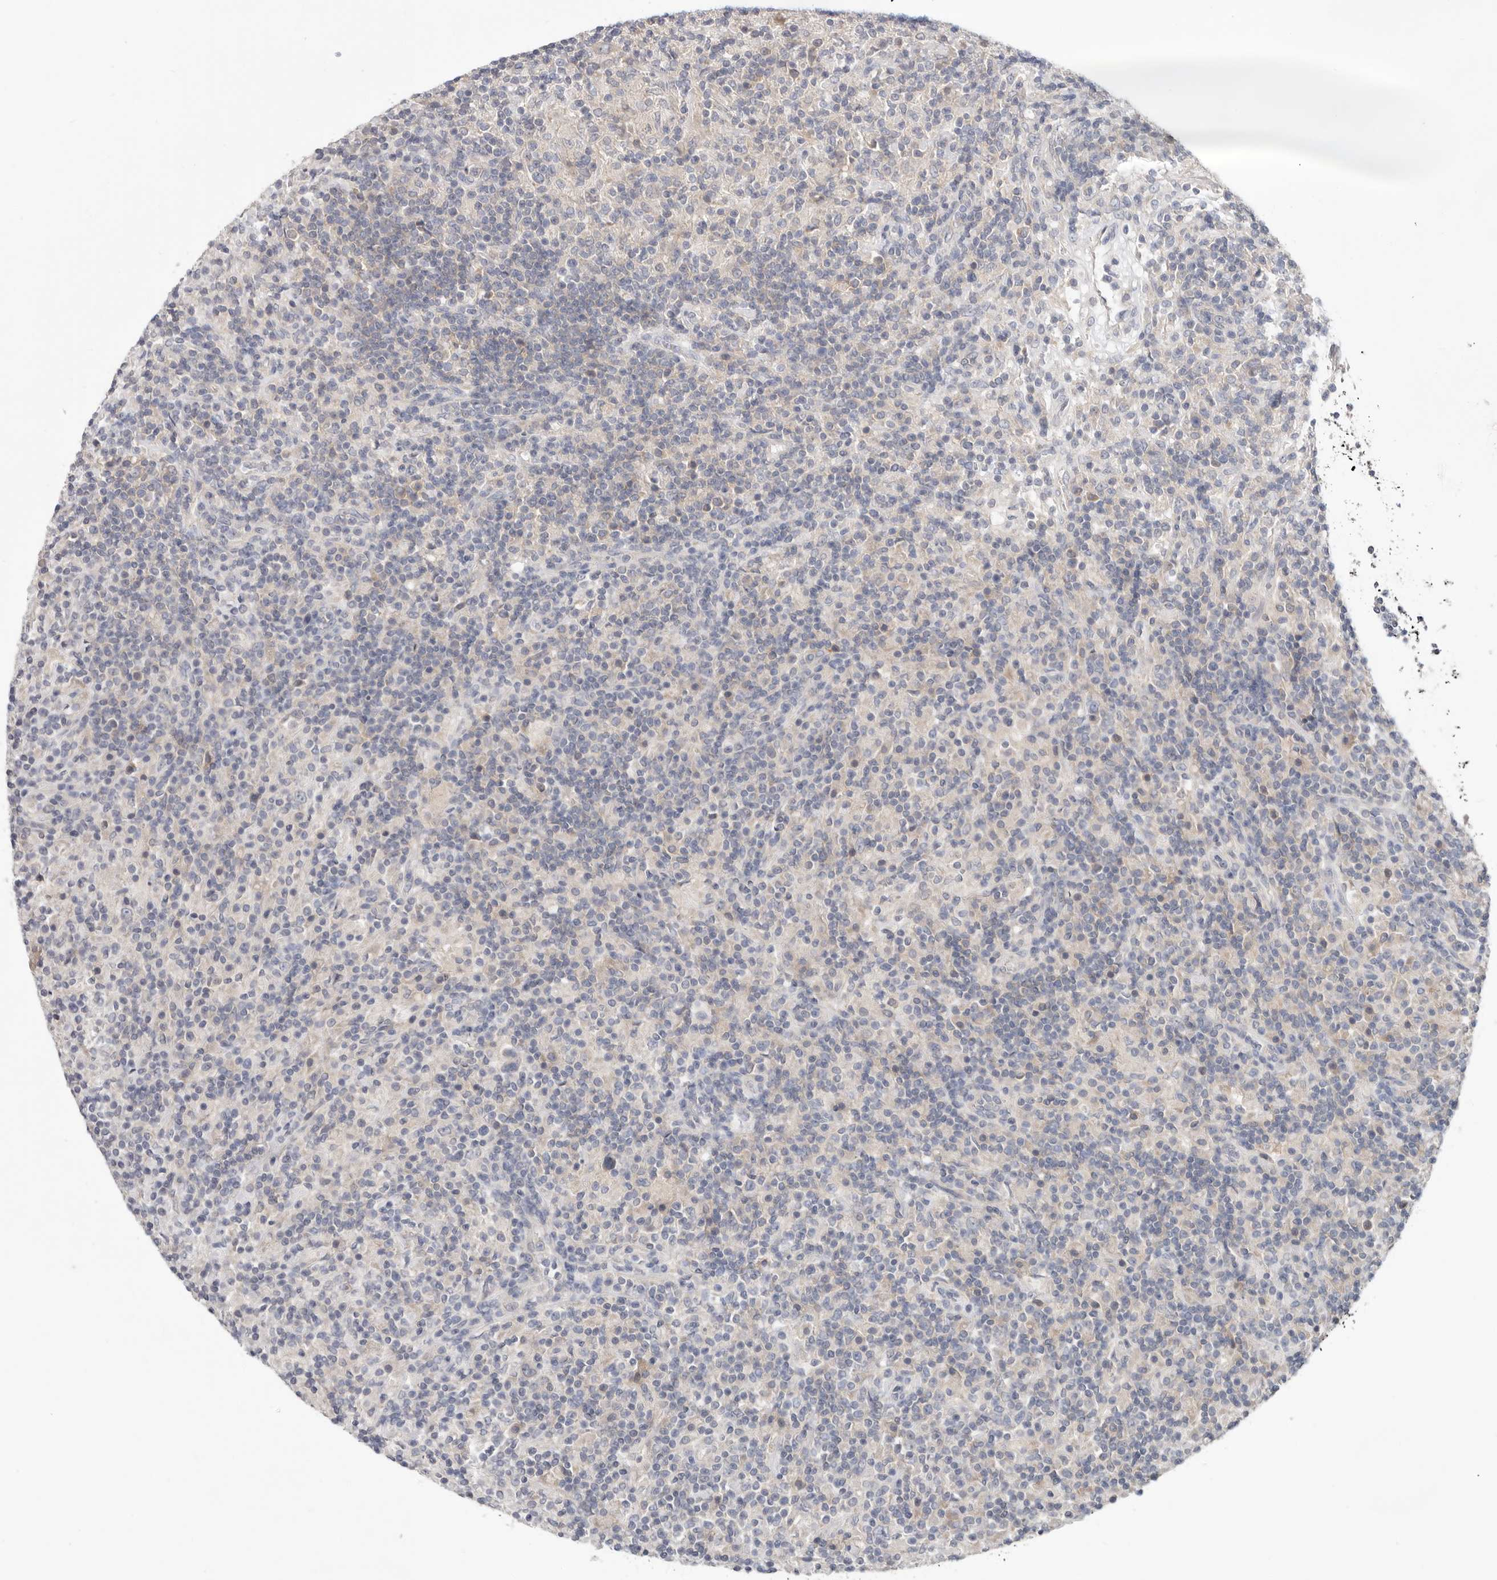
{"staining": {"intensity": "negative", "quantity": "none", "location": "none"}, "tissue": "lymphoma", "cell_type": "Tumor cells", "image_type": "cancer", "snomed": [{"axis": "morphology", "description": "Hodgkin's disease, NOS"}, {"axis": "topography", "description": "Lymph node"}], "caption": "Immunohistochemistry of human Hodgkin's disease shows no positivity in tumor cells.", "gene": "WDR77", "patient": {"sex": "male", "age": 70}}